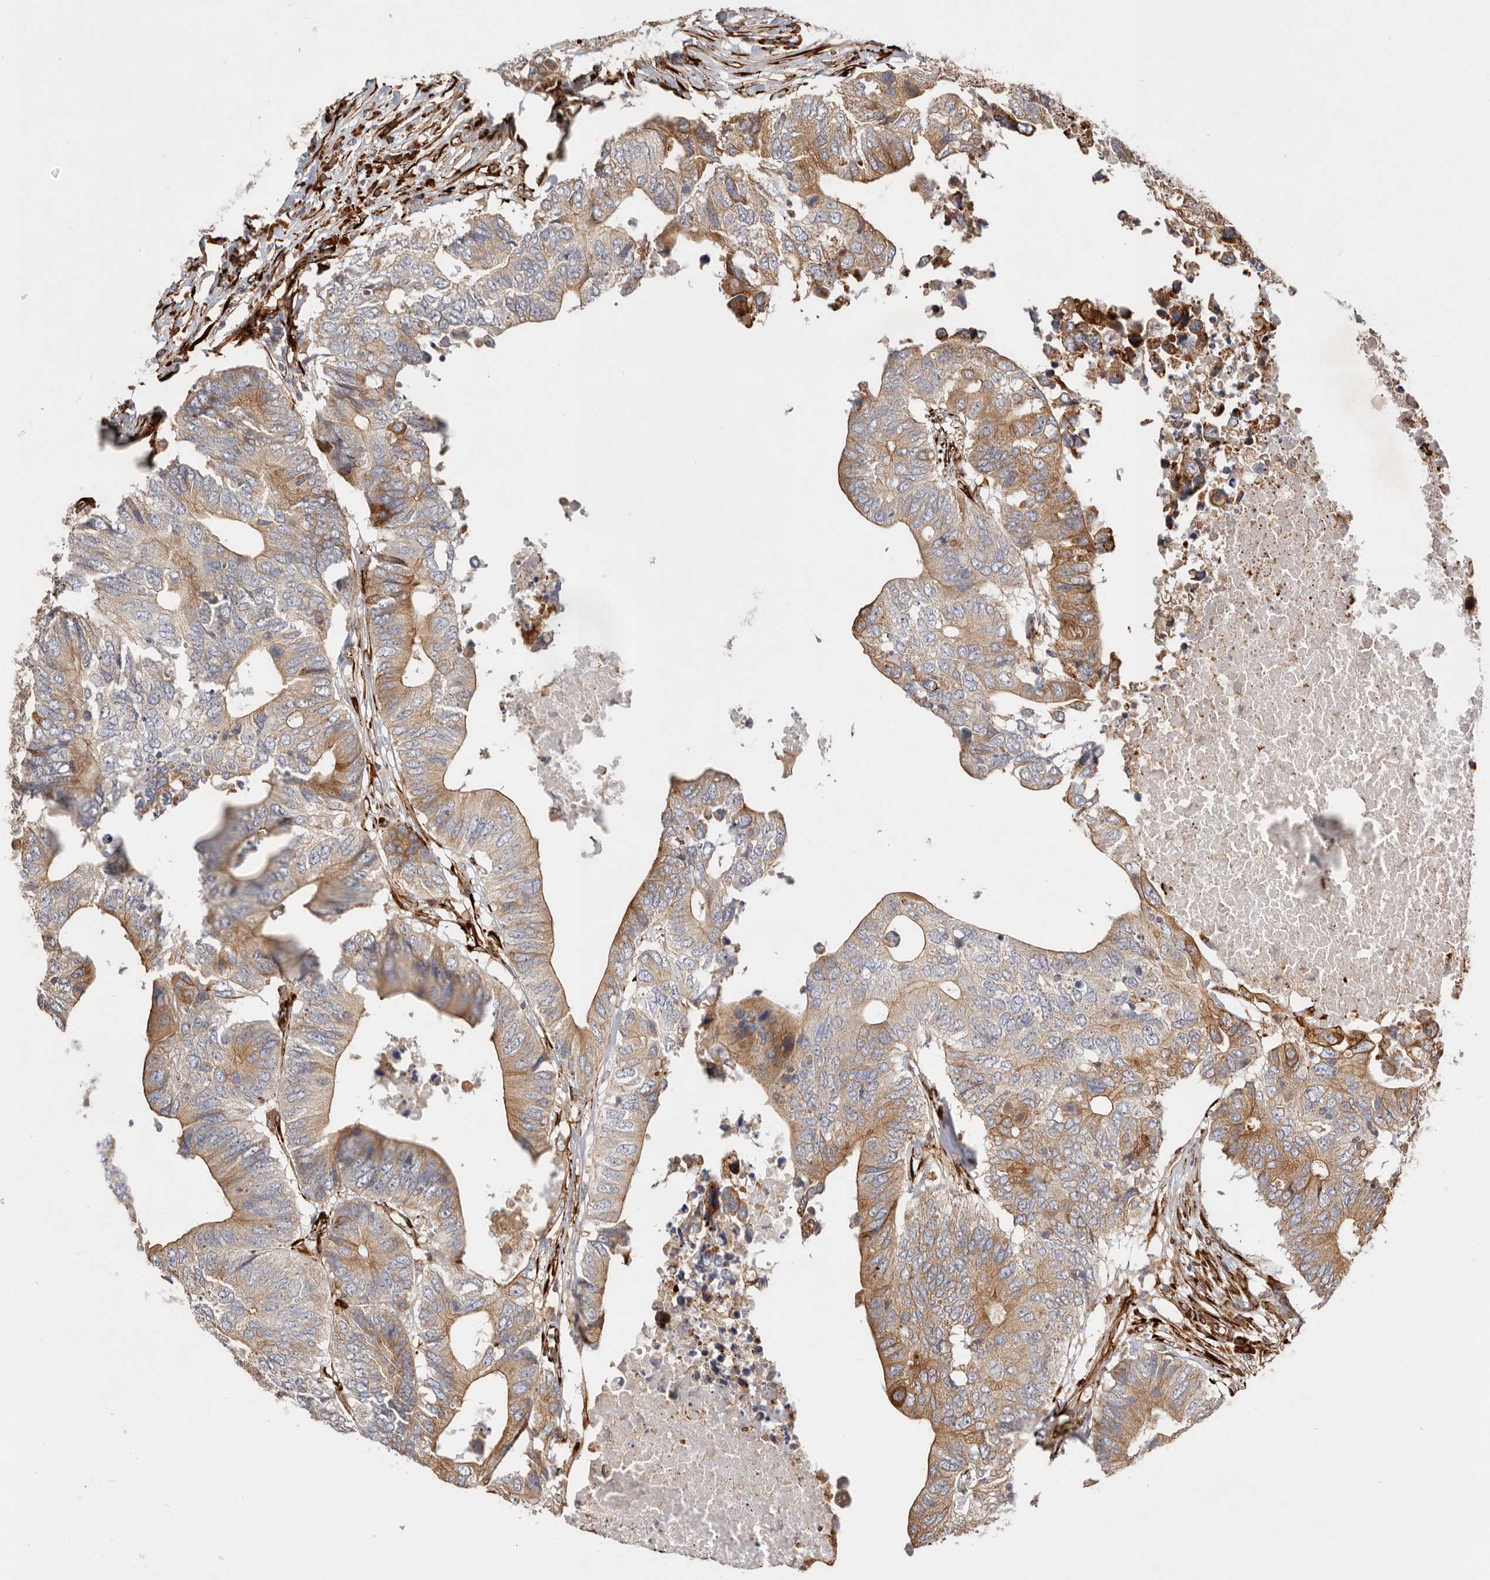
{"staining": {"intensity": "moderate", "quantity": ">75%", "location": "cytoplasmic/membranous"}, "tissue": "colorectal cancer", "cell_type": "Tumor cells", "image_type": "cancer", "snomed": [{"axis": "morphology", "description": "Adenocarcinoma, NOS"}, {"axis": "topography", "description": "Colon"}], "caption": "Immunohistochemistry (IHC) (DAB (3,3'-diaminobenzidine)) staining of human colorectal adenocarcinoma demonstrates moderate cytoplasmic/membranous protein staining in approximately >75% of tumor cells.", "gene": "WDTC1", "patient": {"sex": "male", "age": 71}}